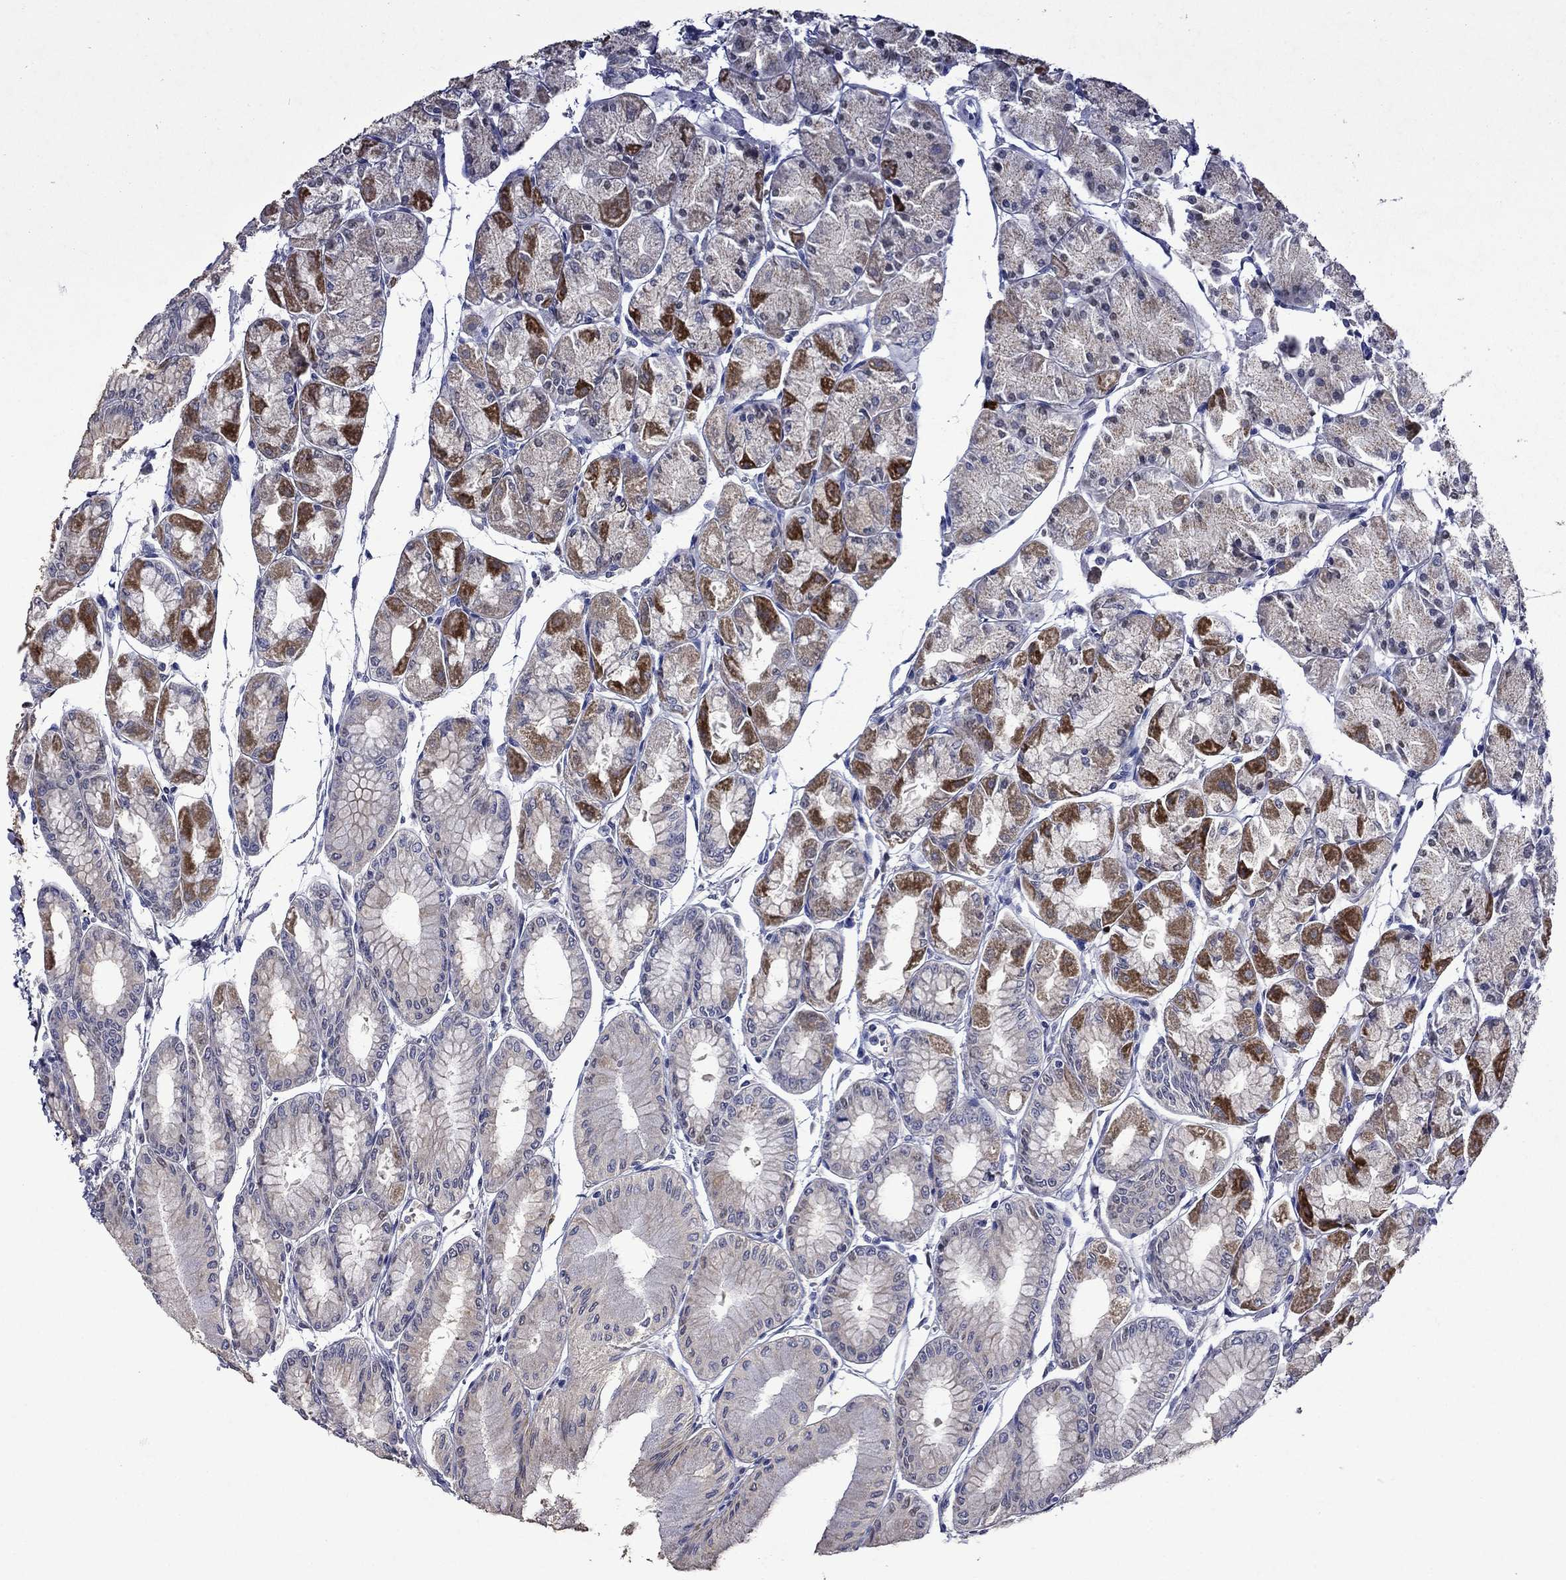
{"staining": {"intensity": "strong", "quantity": "<25%", "location": "cytoplasmic/membranous"}, "tissue": "stomach", "cell_type": "Glandular cells", "image_type": "normal", "snomed": [{"axis": "morphology", "description": "Normal tissue, NOS"}, {"axis": "topography", "description": "Stomach, upper"}], "caption": "Protein expression analysis of benign human stomach reveals strong cytoplasmic/membranous expression in approximately <25% of glandular cells.", "gene": "IRF5", "patient": {"sex": "male", "age": 60}}